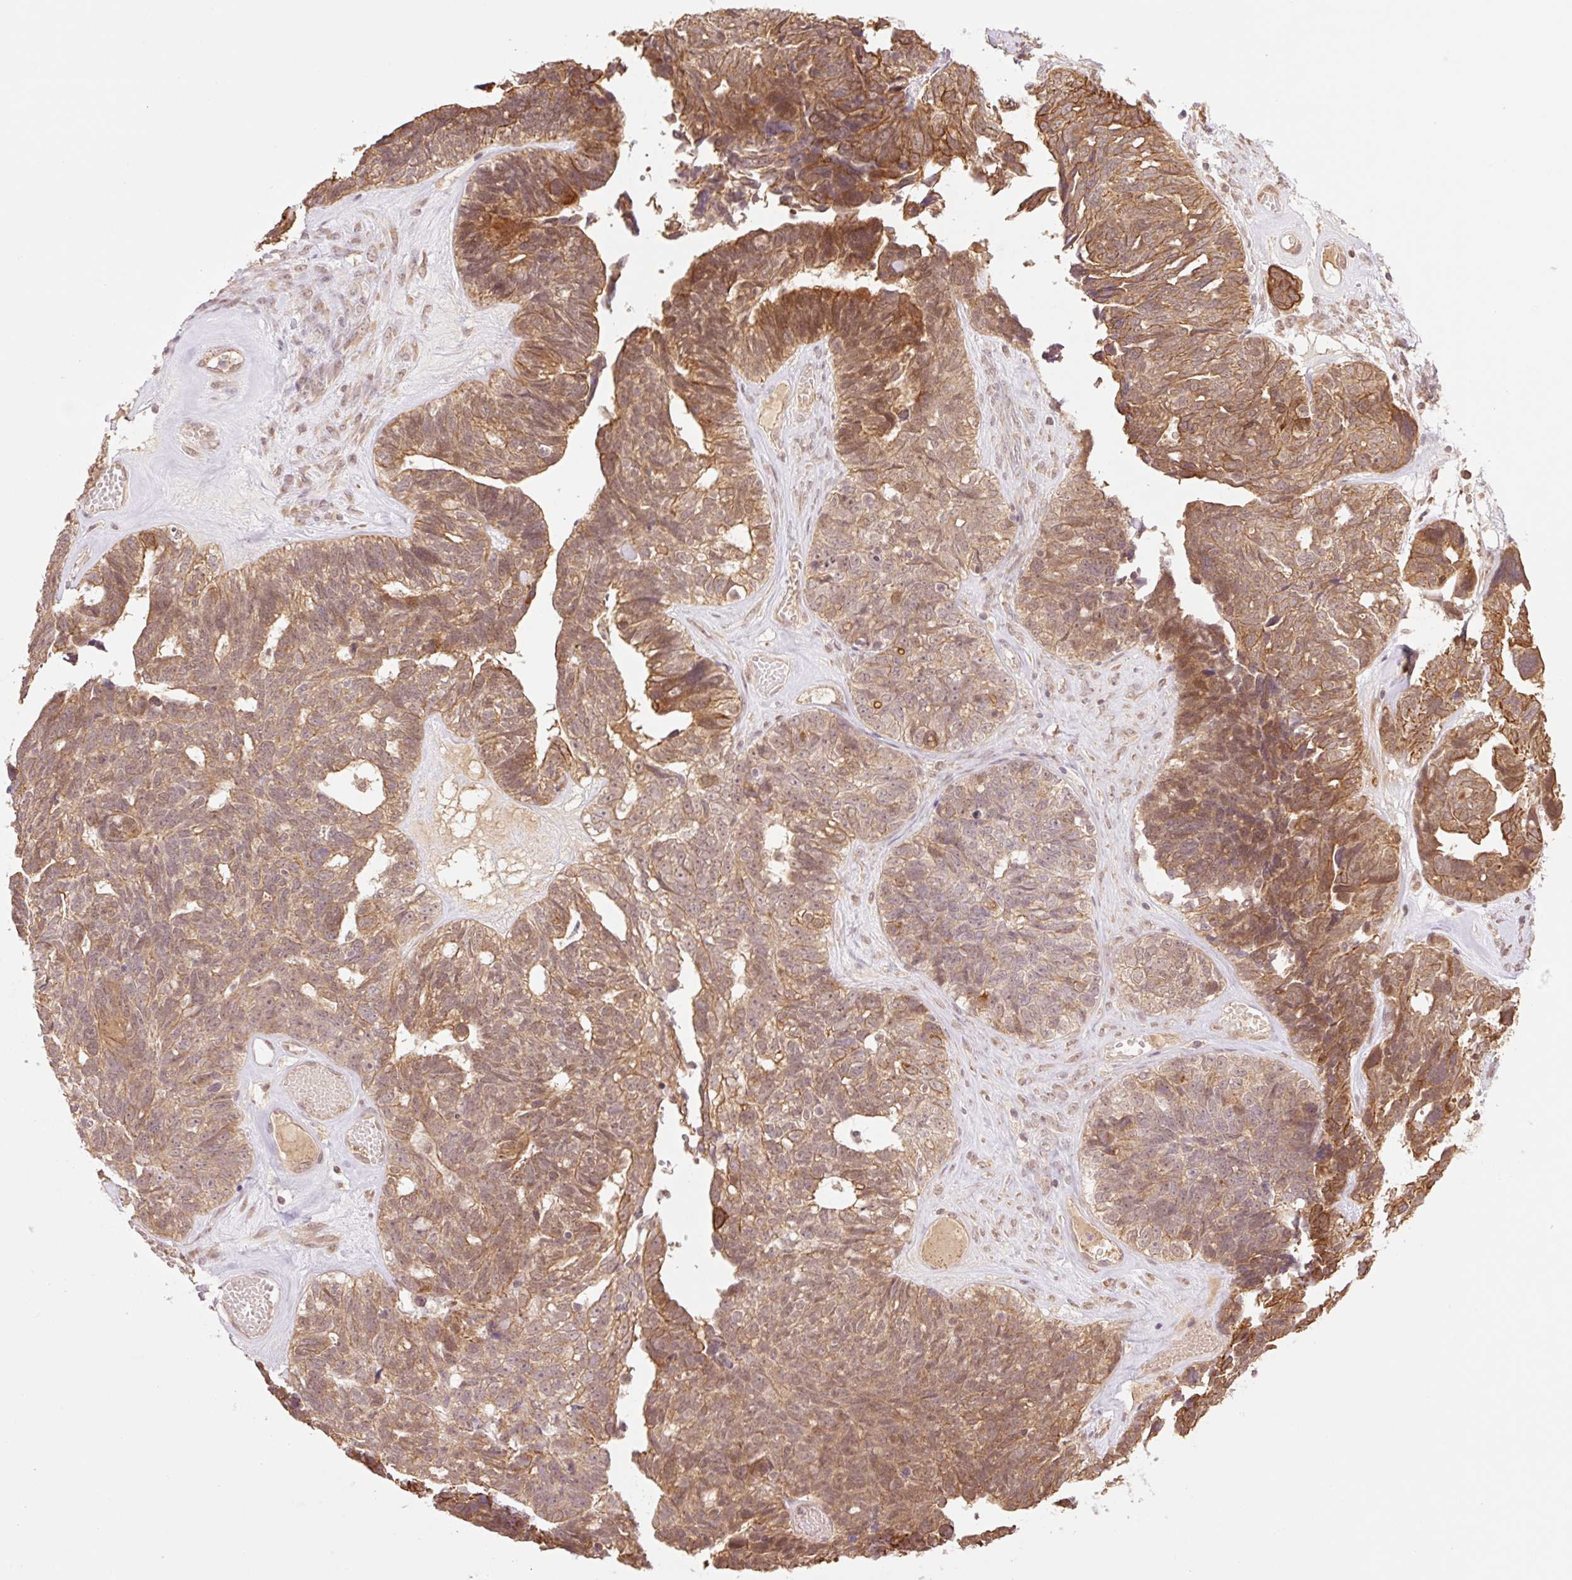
{"staining": {"intensity": "moderate", "quantity": ">75%", "location": "cytoplasmic/membranous"}, "tissue": "ovarian cancer", "cell_type": "Tumor cells", "image_type": "cancer", "snomed": [{"axis": "morphology", "description": "Cystadenocarcinoma, serous, NOS"}, {"axis": "topography", "description": "Ovary"}], "caption": "IHC photomicrograph of neoplastic tissue: human ovarian cancer stained using immunohistochemistry shows medium levels of moderate protein expression localized specifically in the cytoplasmic/membranous of tumor cells, appearing as a cytoplasmic/membranous brown color.", "gene": "YJU2B", "patient": {"sex": "female", "age": 79}}